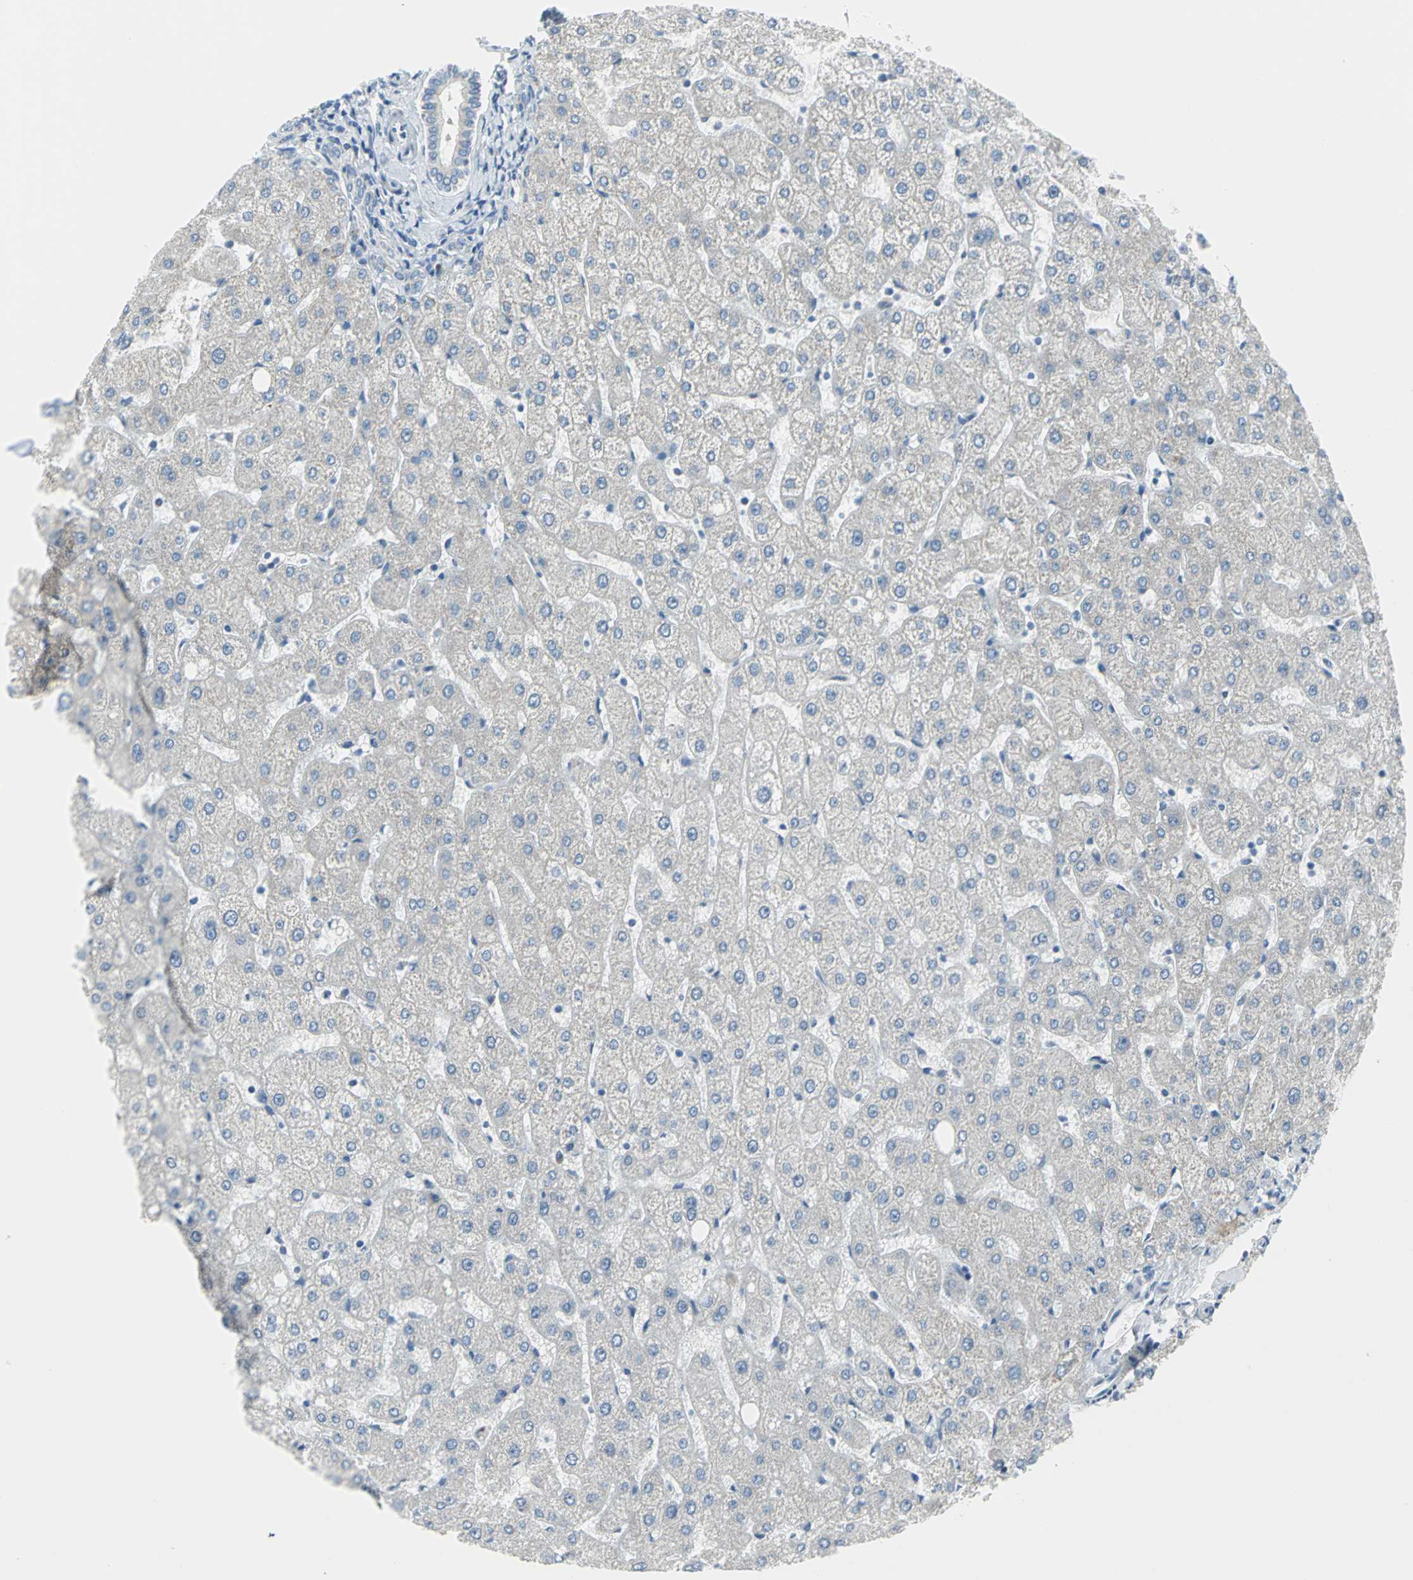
{"staining": {"intensity": "negative", "quantity": "none", "location": "none"}, "tissue": "liver", "cell_type": "Cholangiocytes", "image_type": "normal", "snomed": [{"axis": "morphology", "description": "Normal tissue, NOS"}, {"axis": "topography", "description": "Liver"}], "caption": "Liver stained for a protein using immunohistochemistry exhibits no staining cholangiocytes.", "gene": "ALOX15", "patient": {"sex": "male", "age": 67}}